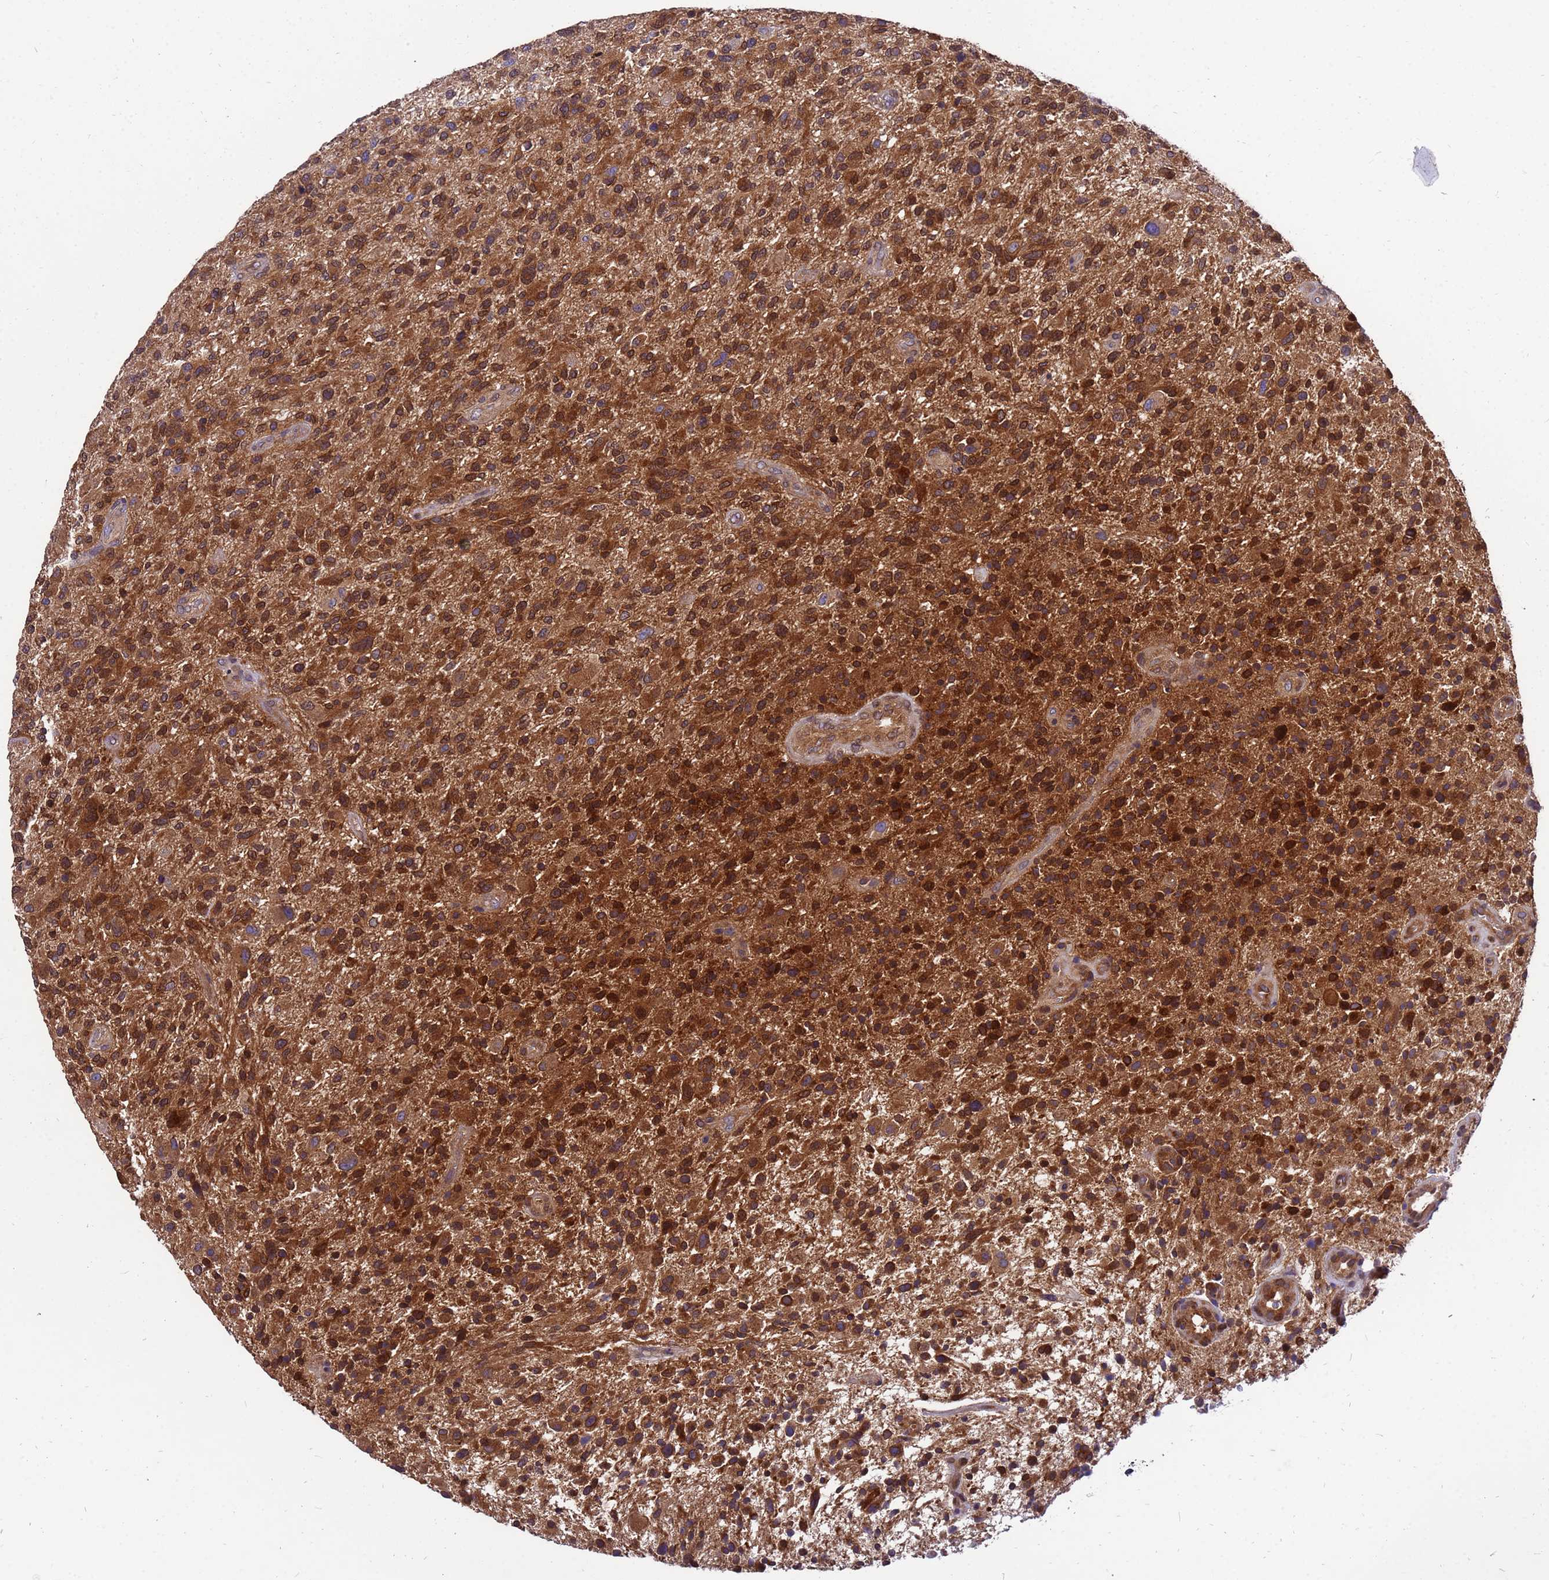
{"staining": {"intensity": "strong", "quantity": ">75%", "location": "cytoplasmic/membranous"}, "tissue": "glioma", "cell_type": "Tumor cells", "image_type": "cancer", "snomed": [{"axis": "morphology", "description": "Glioma, malignant, High grade"}, {"axis": "topography", "description": "Brain"}], "caption": "High-grade glioma (malignant) was stained to show a protein in brown. There is high levels of strong cytoplasmic/membranous positivity in approximately >75% of tumor cells. The protein of interest is stained brown, and the nuclei are stained in blue (DAB (3,3'-diaminobenzidine) IHC with brightfield microscopy, high magnification).", "gene": "GET3", "patient": {"sex": "male", "age": 47}}